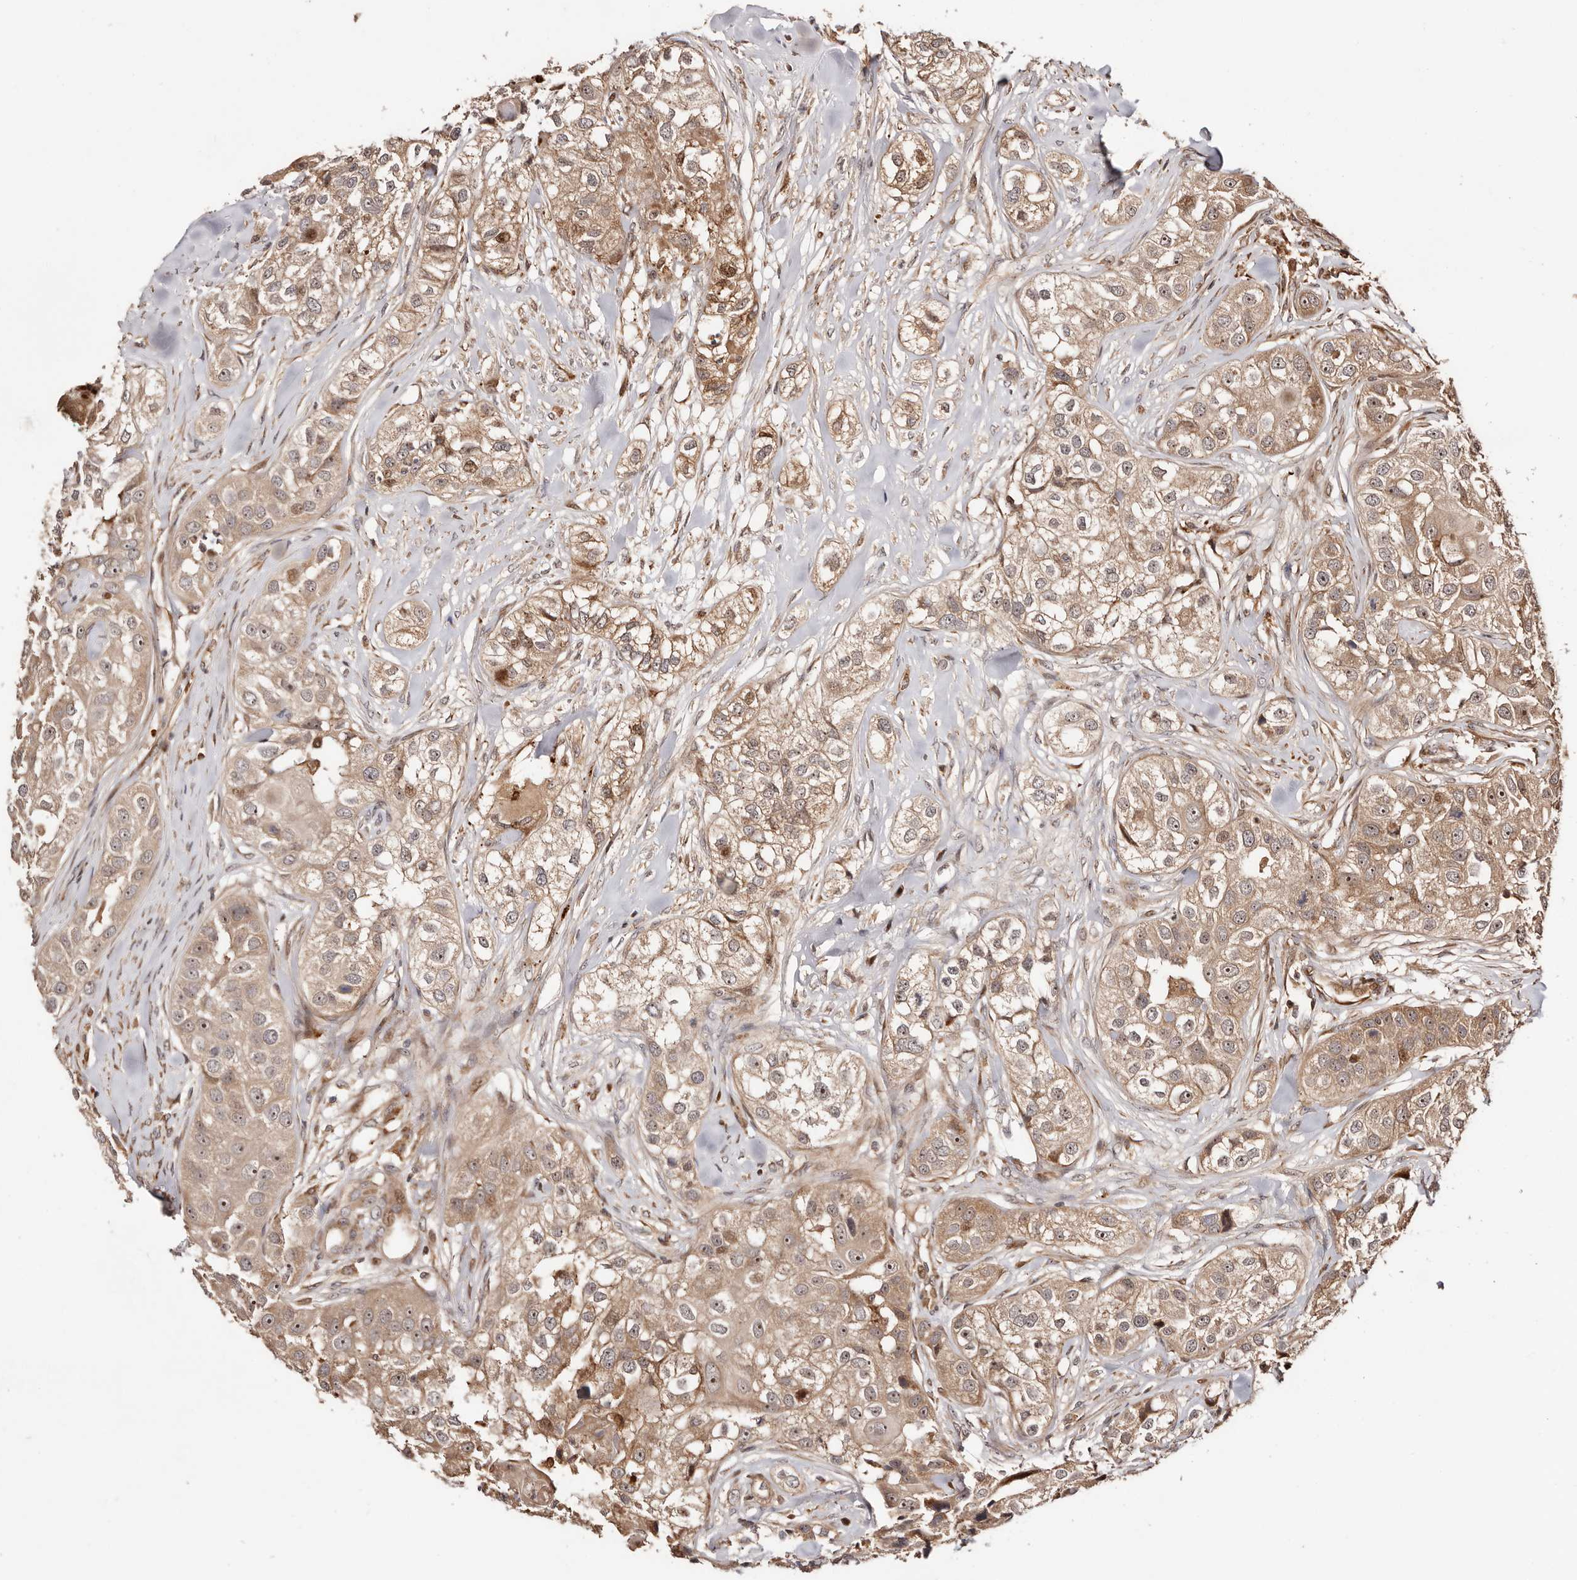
{"staining": {"intensity": "moderate", "quantity": "25%-75%", "location": "cytoplasmic/membranous,nuclear"}, "tissue": "head and neck cancer", "cell_type": "Tumor cells", "image_type": "cancer", "snomed": [{"axis": "morphology", "description": "Normal tissue, NOS"}, {"axis": "morphology", "description": "Squamous cell carcinoma, NOS"}, {"axis": "topography", "description": "Skeletal muscle"}, {"axis": "topography", "description": "Head-Neck"}], "caption": "An immunohistochemistry (IHC) photomicrograph of tumor tissue is shown. Protein staining in brown highlights moderate cytoplasmic/membranous and nuclear positivity in head and neck cancer within tumor cells.", "gene": "PTPN22", "patient": {"sex": "male", "age": 51}}